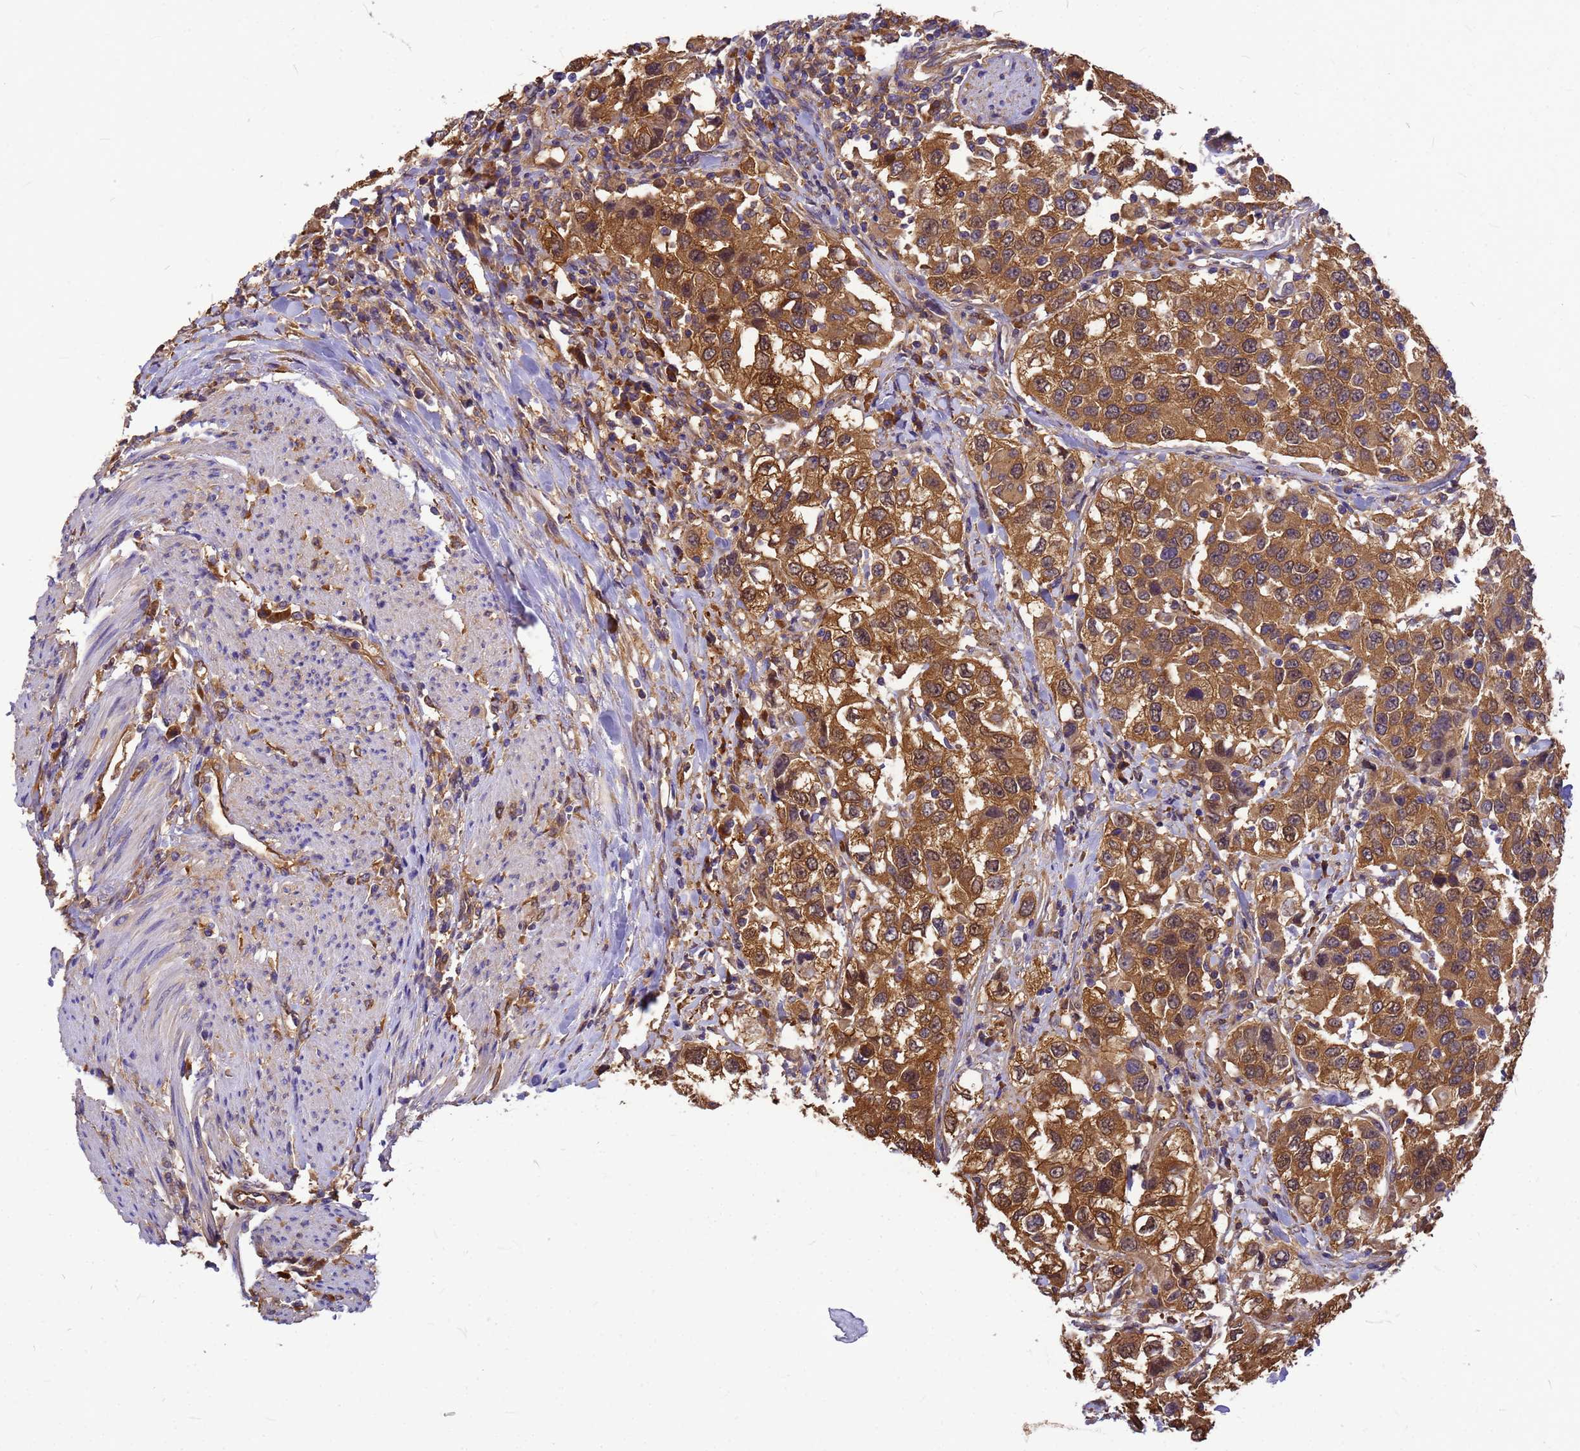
{"staining": {"intensity": "moderate", "quantity": ">75%", "location": "cytoplasmic/membranous"}, "tissue": "urothelial cancer", "cell_type": "Tumor cells", "image_type": "cancer", "snomed": [{"axis": "morphology", "description": "Urothelial carcinoma, High grade"}, {"axis": "topography", "description": "Urinary bladder"}], "caption": "A brown stain labels moderate cytoplasmic/membranous positivity of a protein in human urothelial carcinoma (high-grade) tumor cells.", "gene": "GID4", "patient": {"sex": "female", "age": 80}}